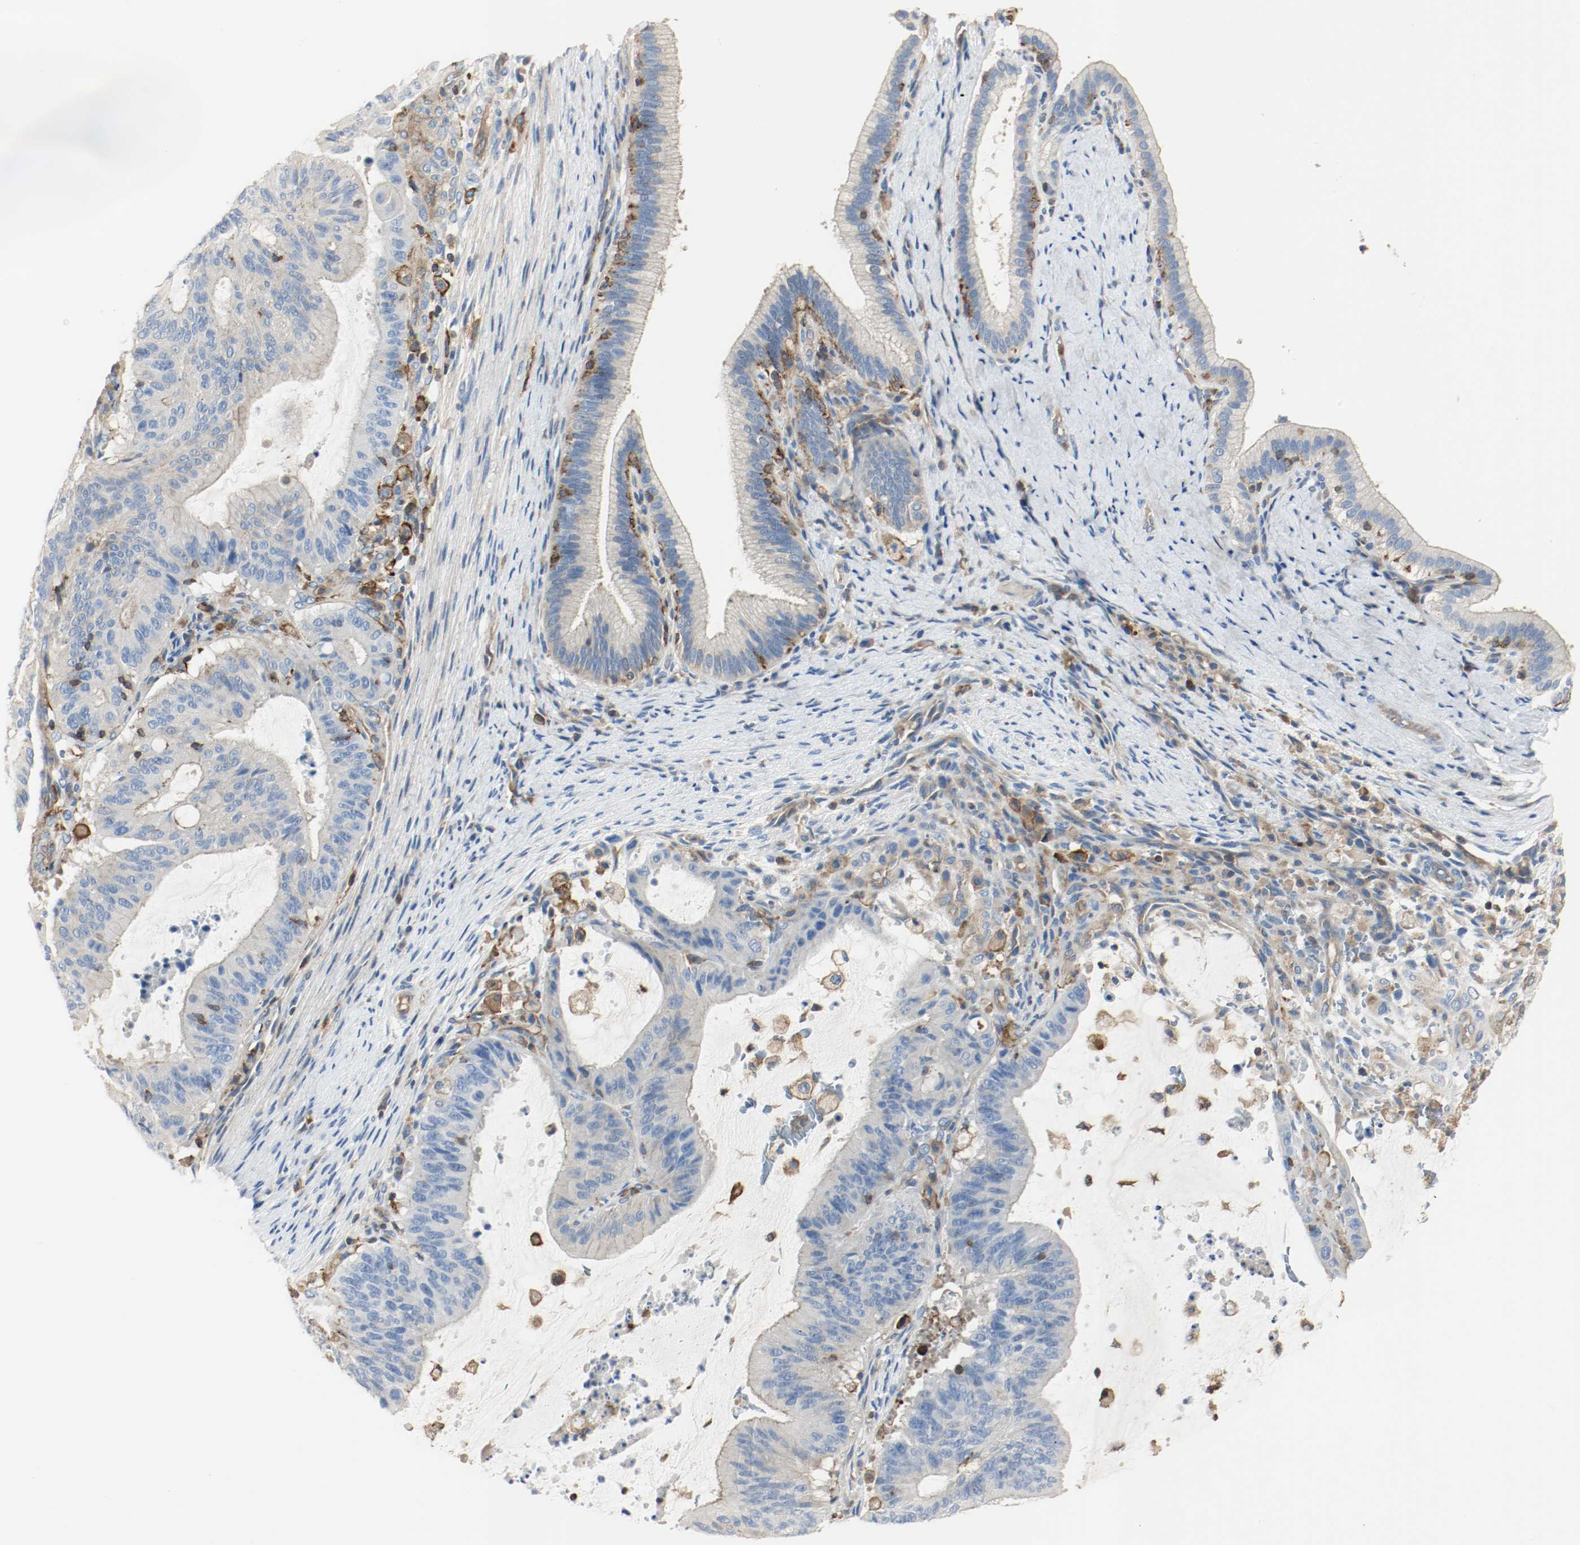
{"staining": {"intensity": "negative", "quantity": "none", "location": "none"}, "tissue": "liver cancer", "cell_type": "Tumor cells", "image_type": "cancer", "snomed": [{"axis": "morphology", "description": "Cholangiocarcinoma"}, {"axis": "topography", "description": "Liver"}], "caption": "Tumor cells show no significant positivity in liver cancer. (Stains: DAB (3,3'-diaminobenzidine) immunohistochemistry with hematoxylin counter stain, Microscopy: brightfield microscopy at high magnification).", "gene": "ARPC1B", "patient": {"sex": "female", "age": 73}}